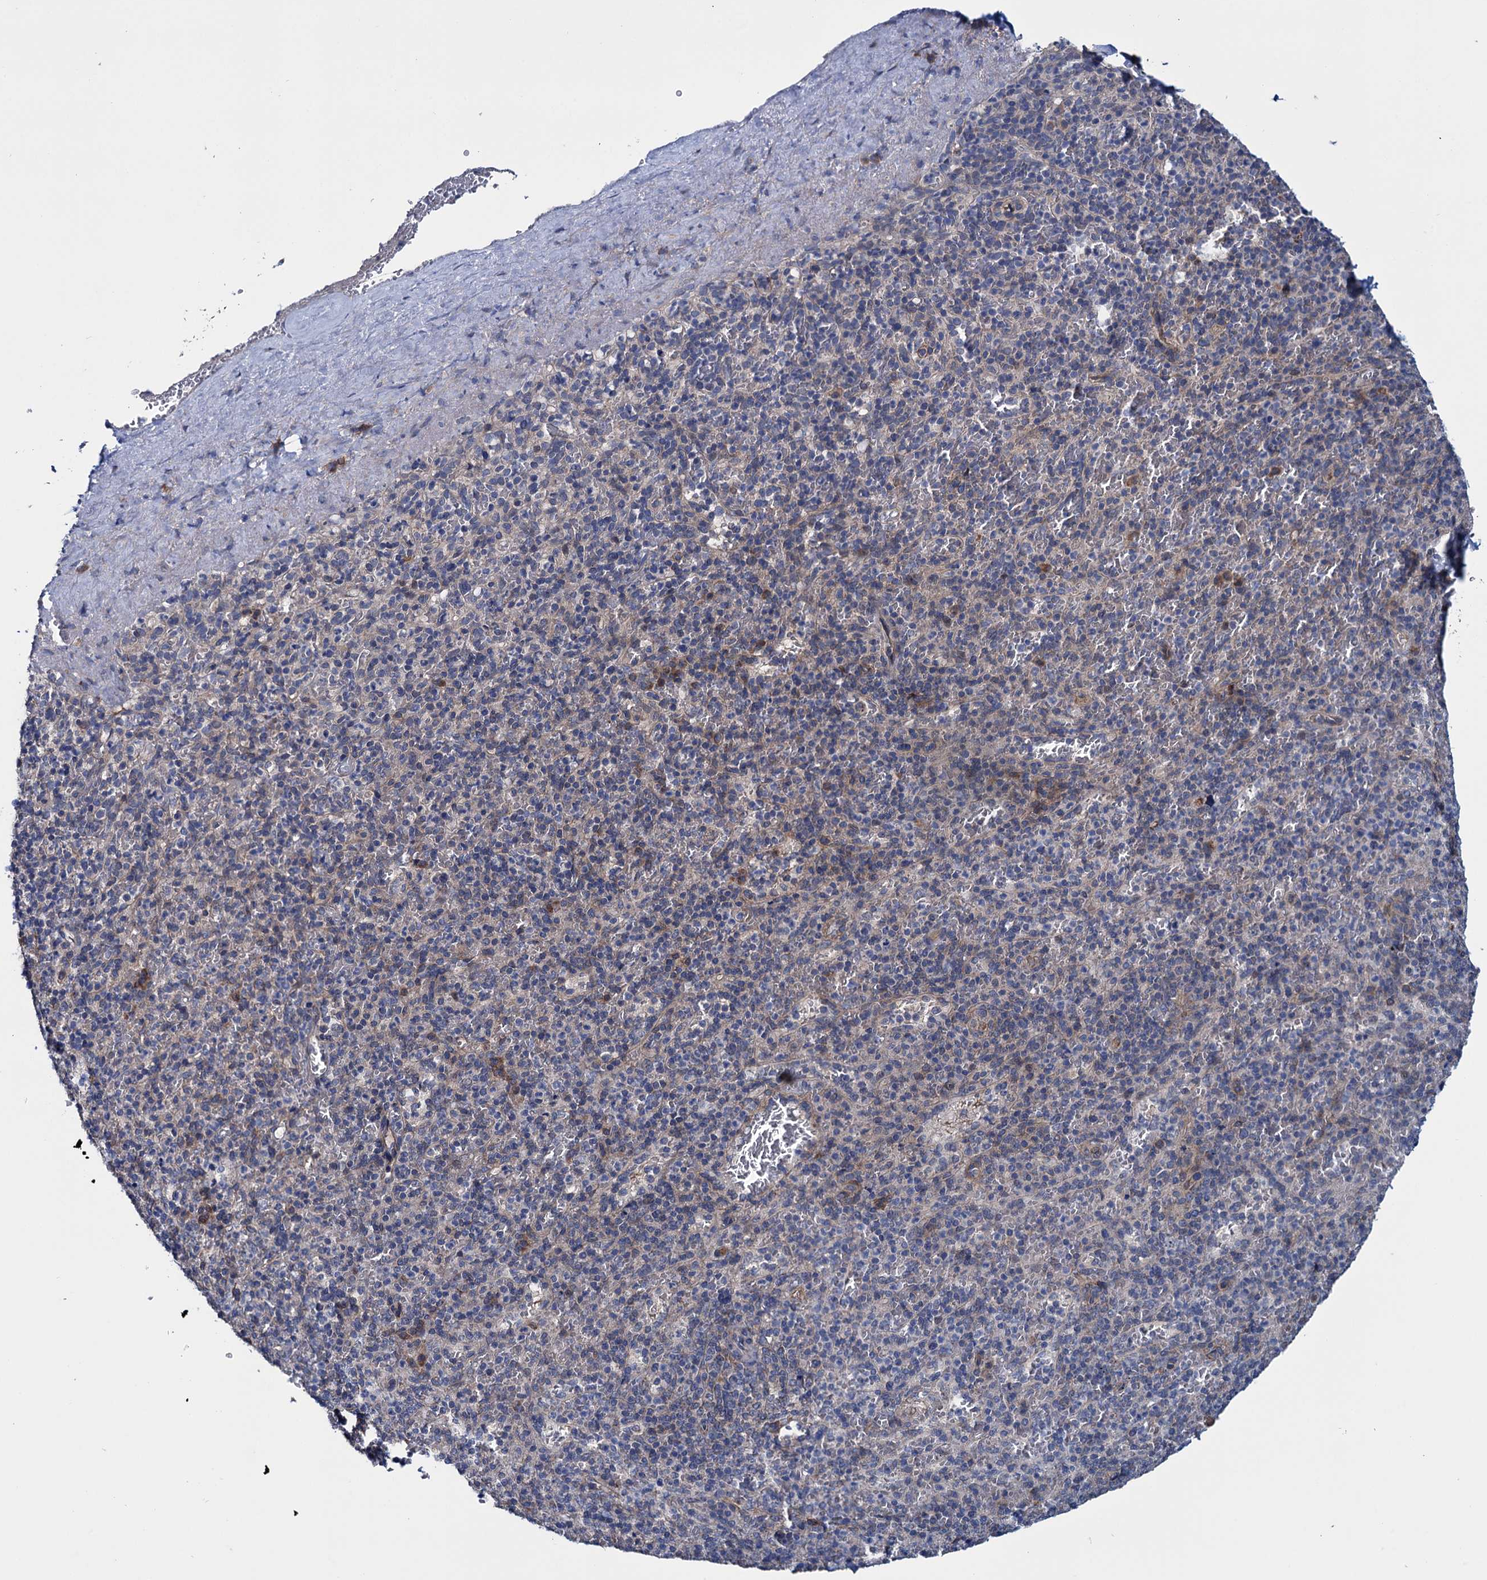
{"staining": {"intensity": "weak", "quantity": "<25%", "location": "cytoplasmic/membranous"}, "tissue": "spleen", "cell_type": "Cells in red pulp", "image_type": "normal", "snomed": [{"axis": "morphology", "description": "Normal tissue, NOS"}, {"axis": "topography", "description": "Spleen"}], "caption": "IHC of benign spleen exhibits no expression in cells in red pulp.", "gene": "EYA4", "patient": {"sex": "male", "age": 82}}